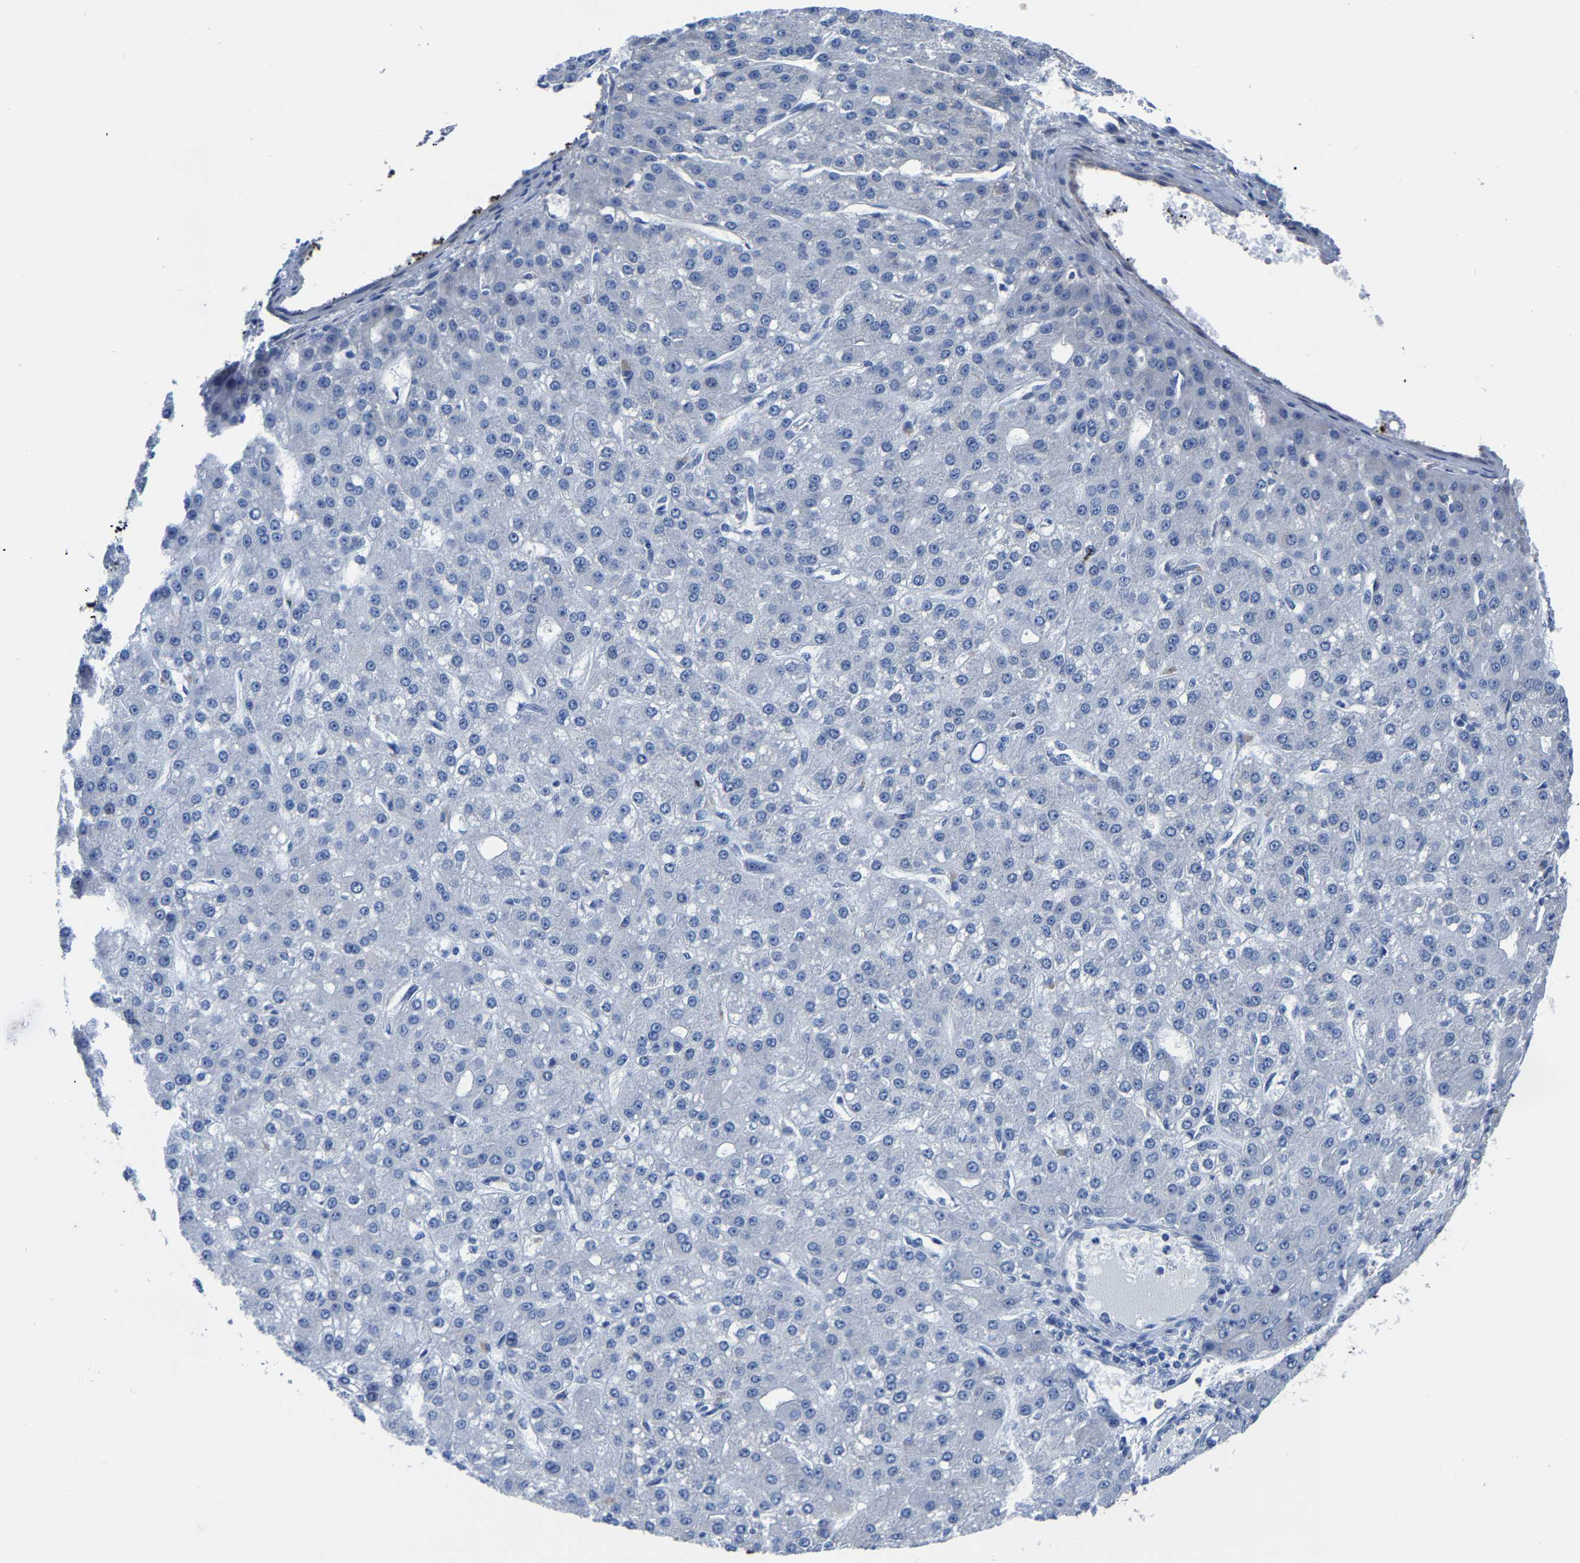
{"staining": {"intensity": "negative", "quantity": "none", "location": "none"}, "tissue": "liver cancer", "cell_type": "Tumor cells", "image_type": "cancer", "snomed": [{"axis": "morphology", "description": "Carcinoma, Hepatocellular, NOS"}, {"axis": "topography", "description": "Liver"}], "caption": "Photomicrograph shows no protein positivity in tumor cells of hepatocellular carcinoma (liver) tissue. (Immunohistochemistry (ihc), brightfield microscopy, high magnification).", "gene": "SRPK2", "patient": {"sex": "male", "age": 67}}